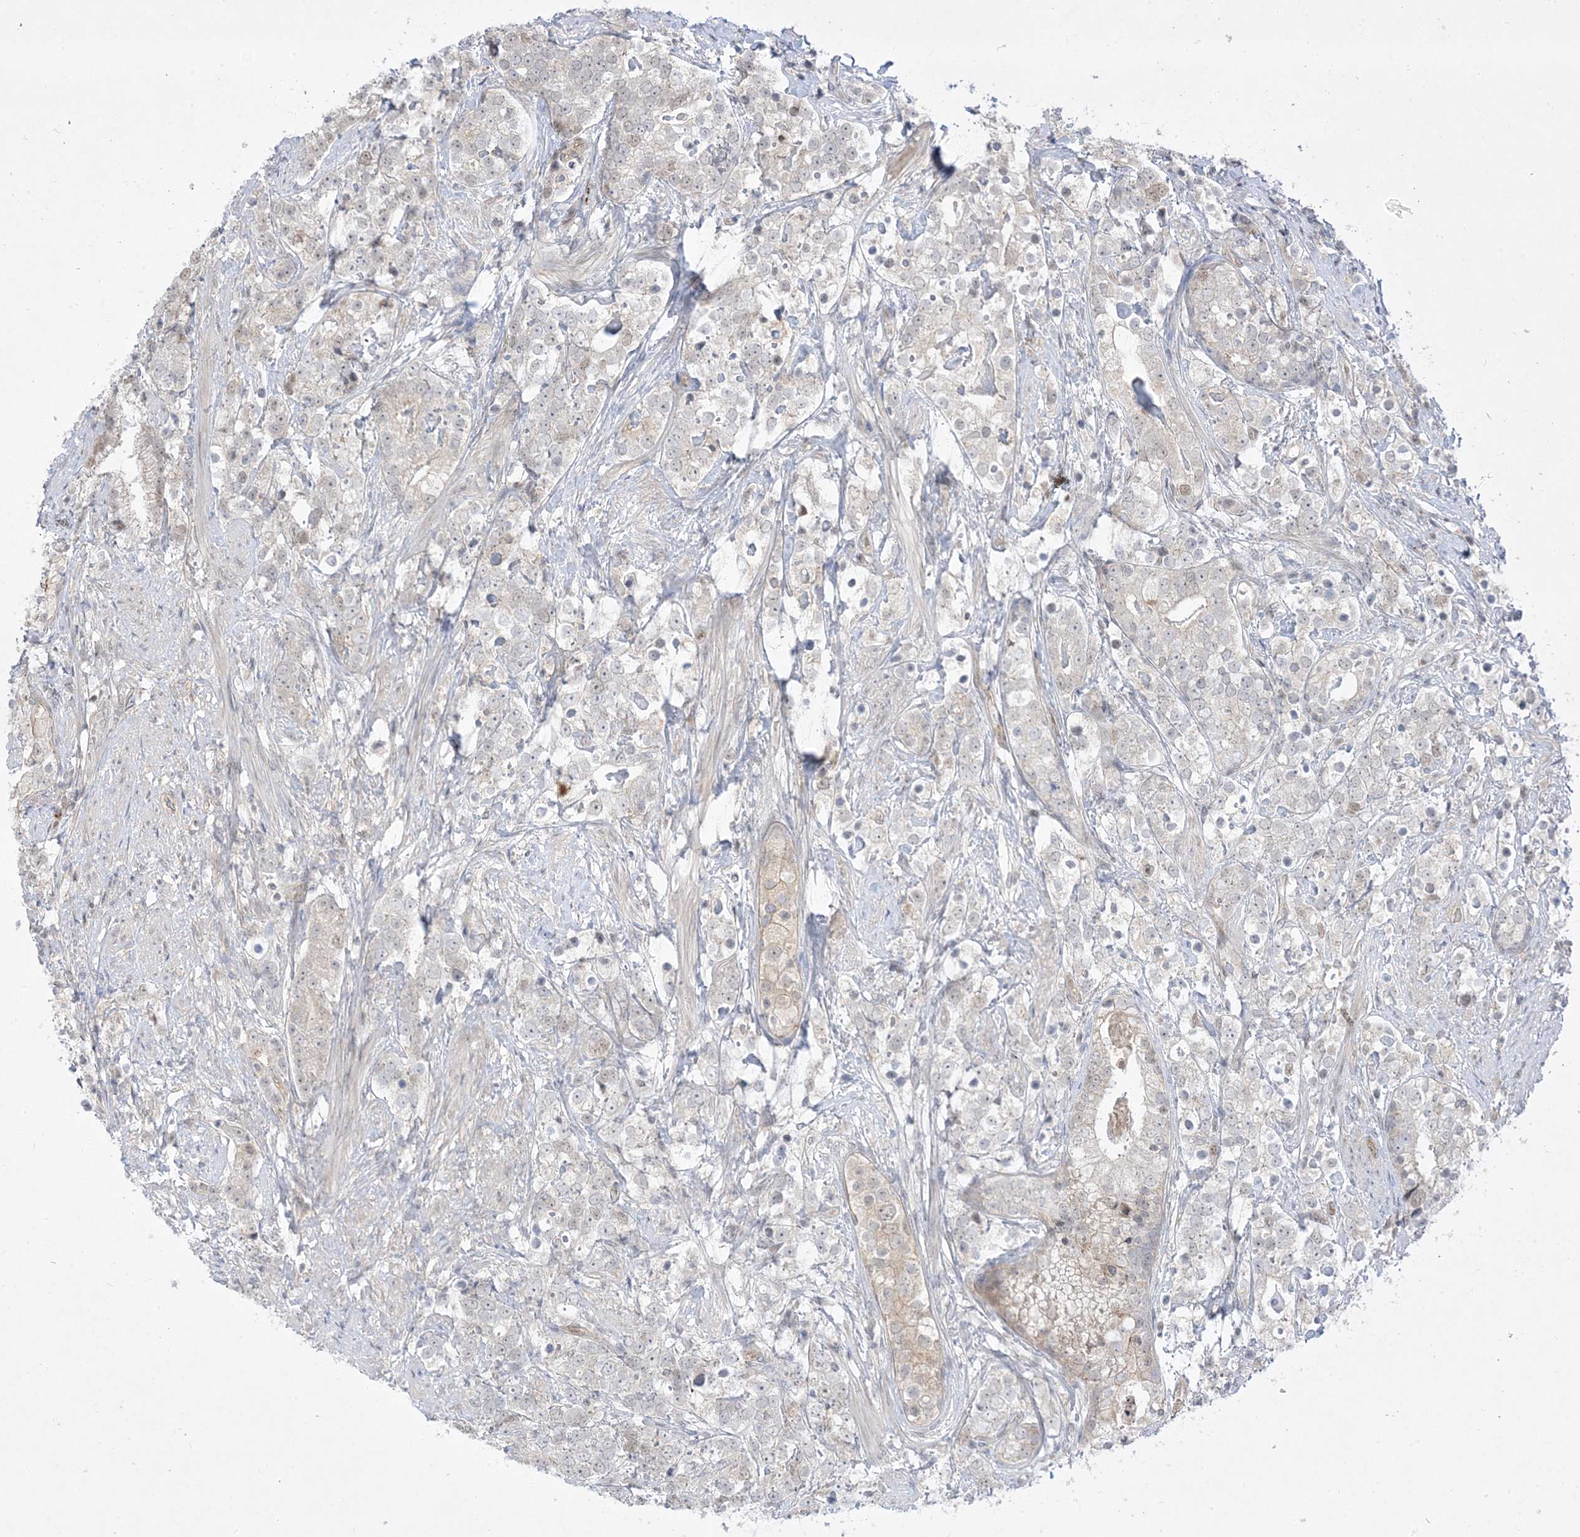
{"staining": {"intensity": "weak", "quantity": "25%-75%", "location": "nuclear"}, "tissue": "prostate cancer", "cell_type": "Tumor cells", "image_type": "cancer", "snomed": [{"axis": "morphology", "description": "Adenocarcinoma, High grade"}, {"axis": "topography", "description": "Prostate"}], "caption": "Prostate cancer (adenocarcinoma (high-grade)) stained with a protein marker demonstrates weak staining in tumor cells.", "gene": "PTK6", "patient": {"sex": "male", "age": 69}}